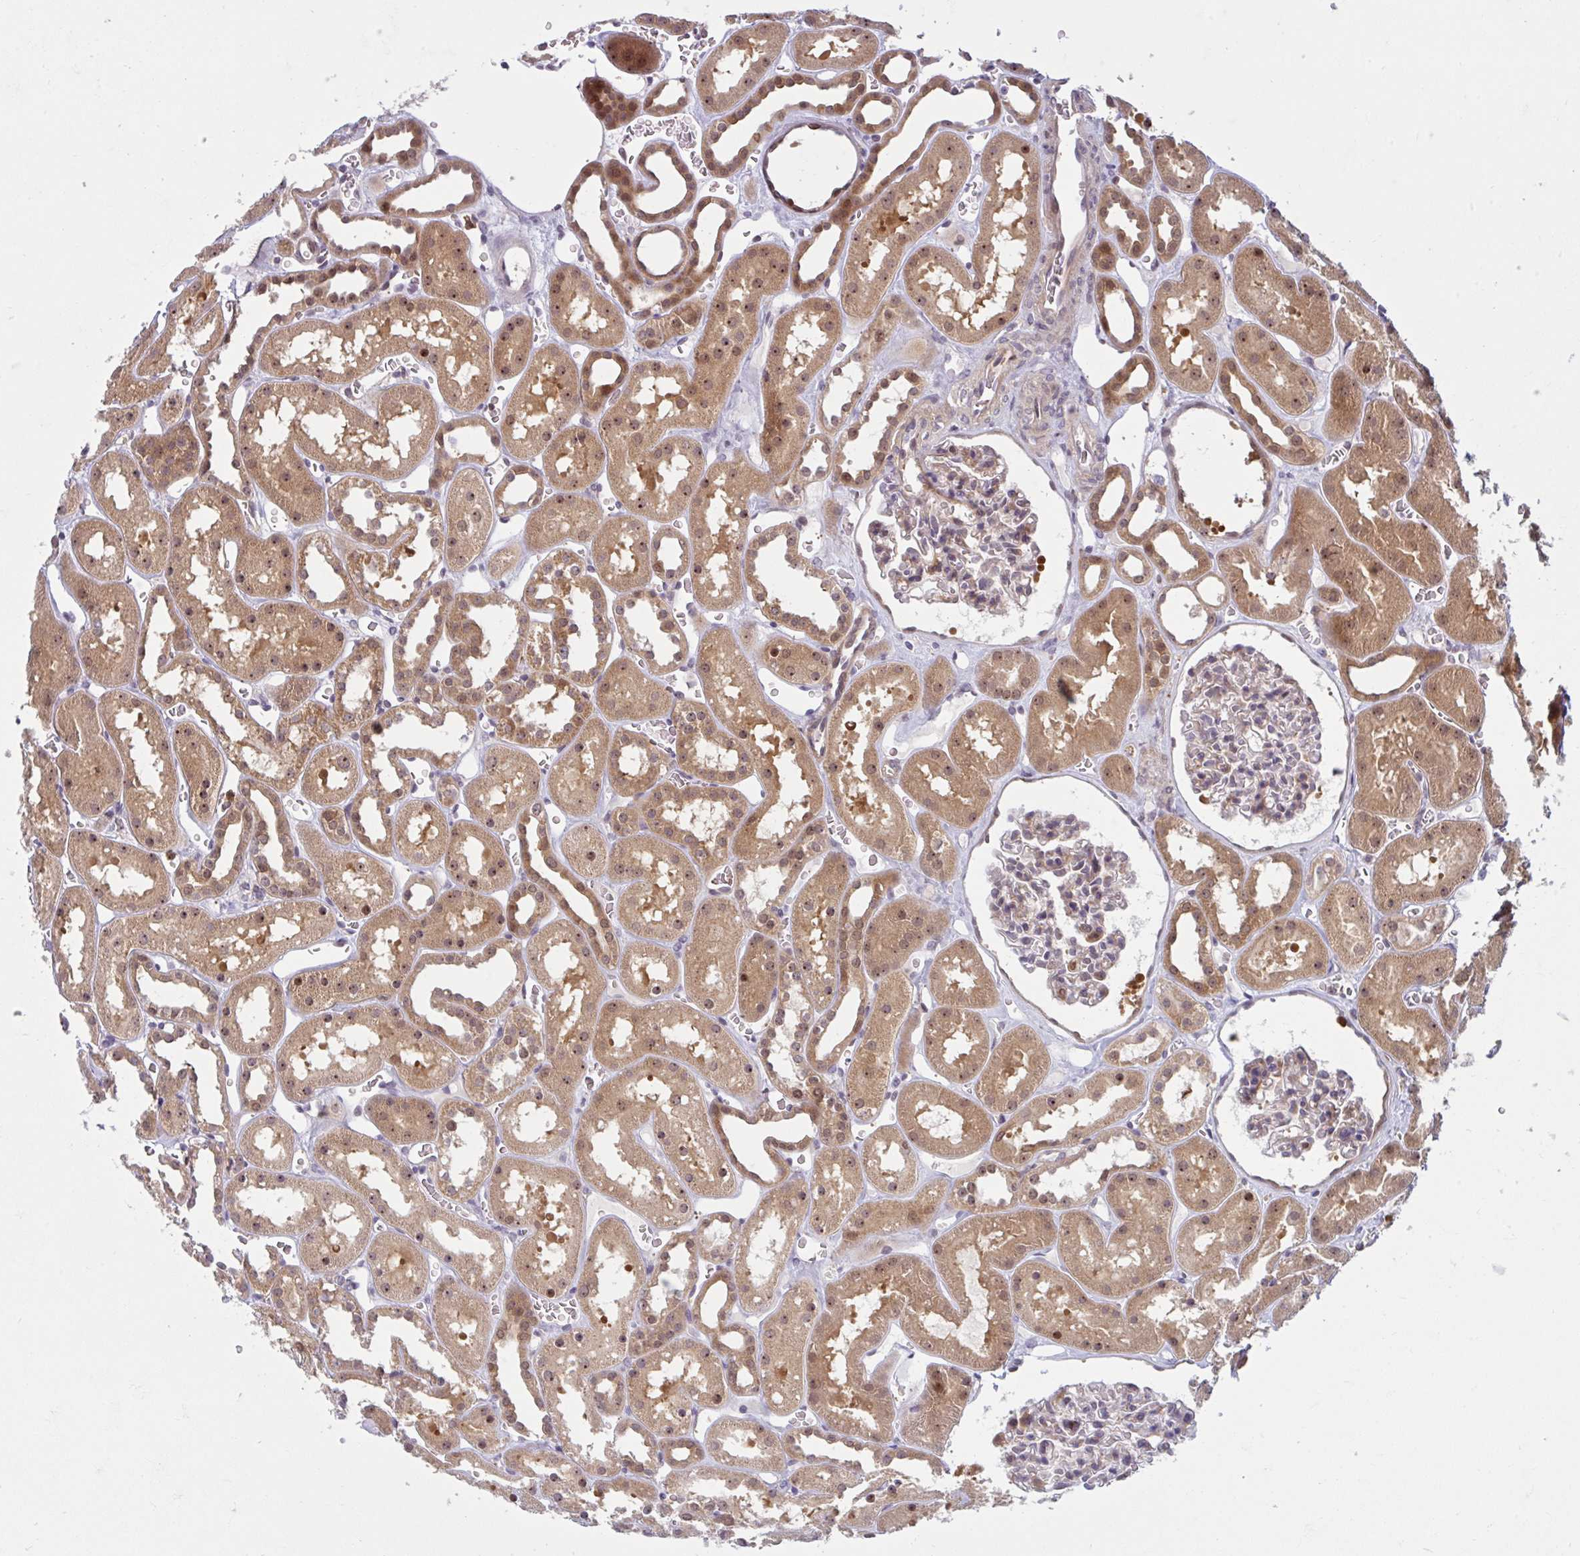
{"staining": {"intensity": "weak", "quantity": "25%-75%", "location": "cytoplasmic/membranous,nuclear"}, "tissue": "kidney", "cell_type": "Cells in glomeruli", "image_type": "normal", "snomed": [{"axis": "morphology", "description": "Normal tissue, NOS"}, {"axis": "topography", "description": "Kidney"}], "caption": "Immunohistochemical staining of normal human kidney reveals low levels of weak cytoplasmic/membranous,nuclear expression in approximately 25%-75% of cells in glomeruli. (DAB IHC with brightfield microscopy, high magnification).", "gene": "HMBS", "patient": {"sex": "female", "age": 41}}